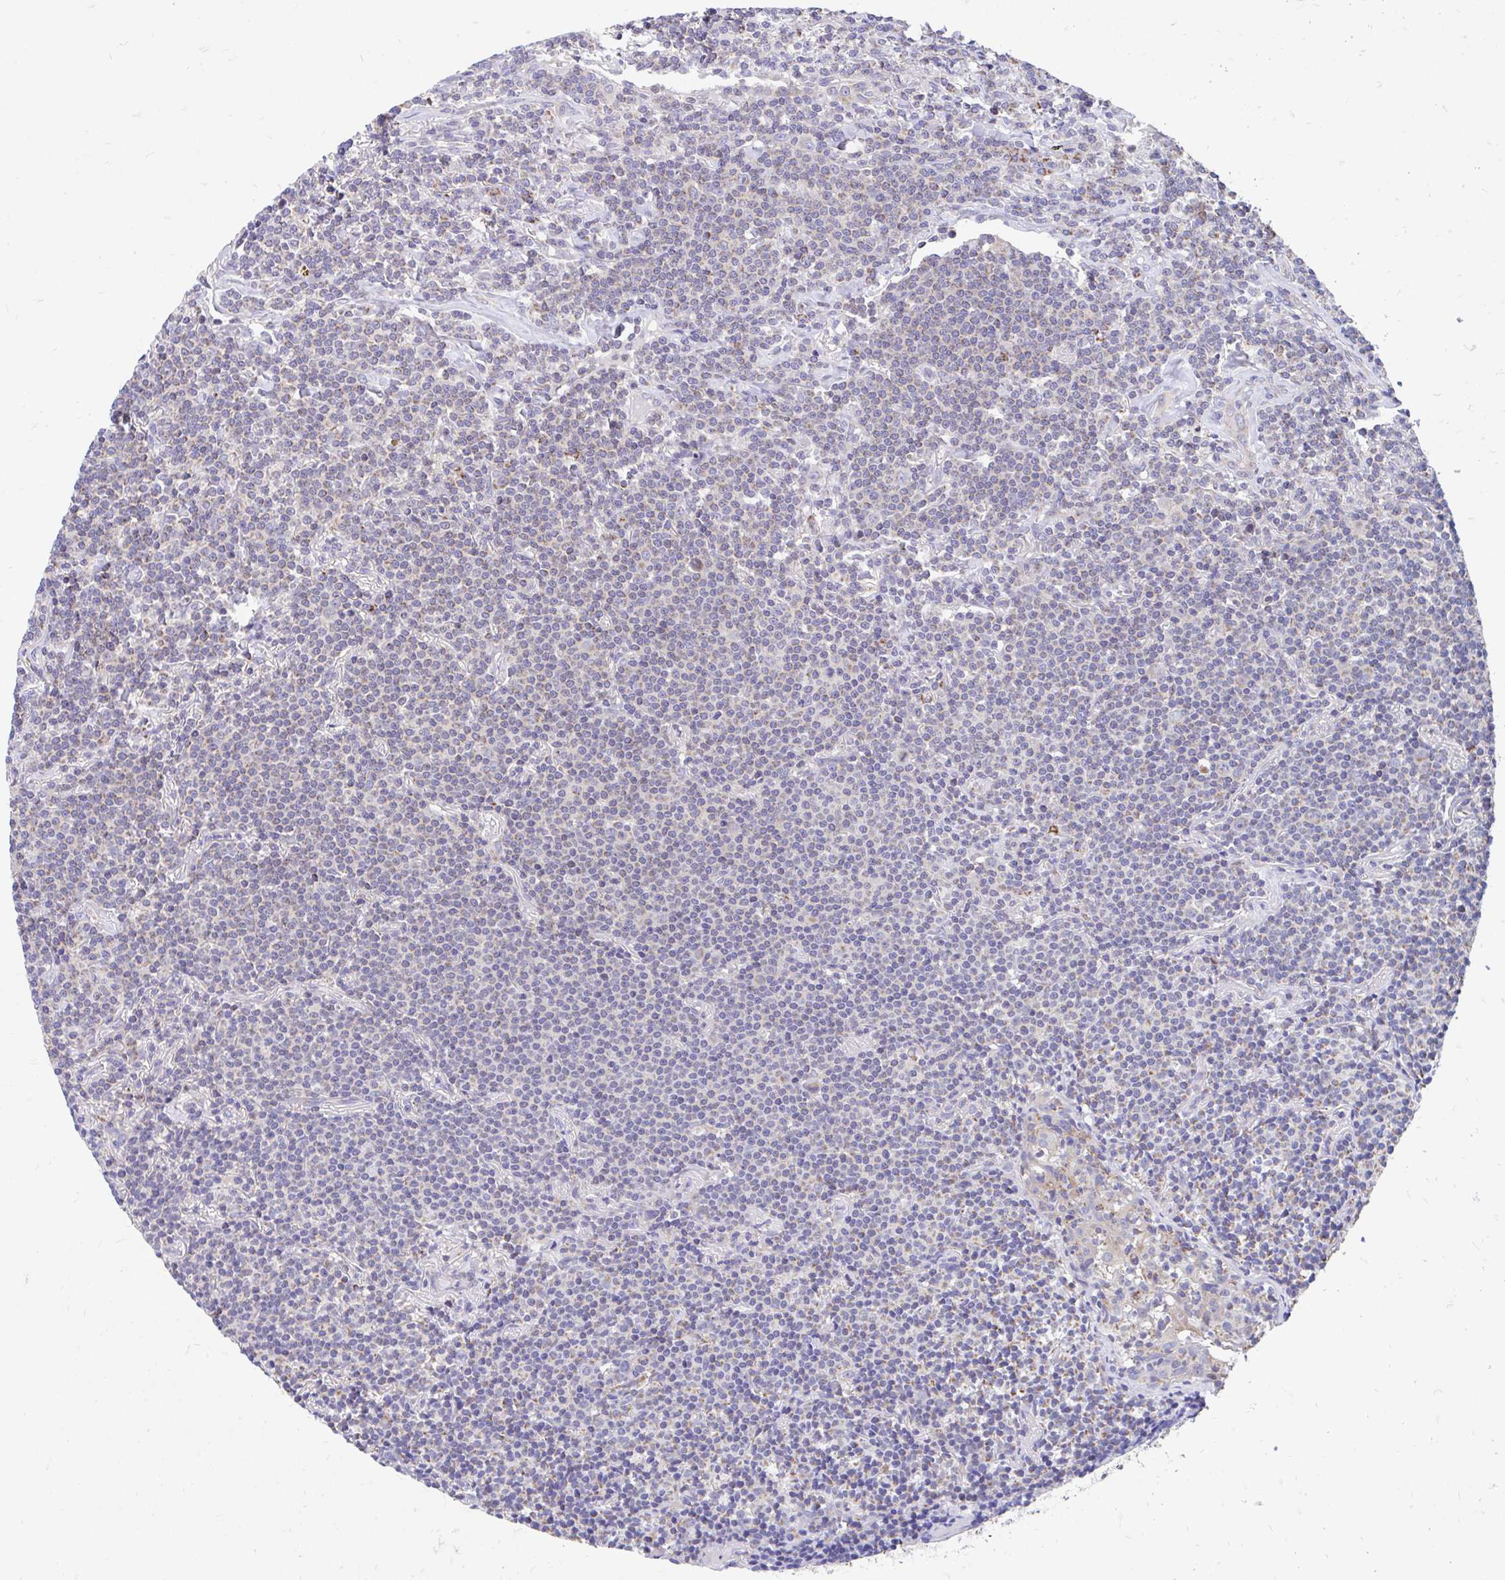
{"staining": {"intensity": "moderate", "quantity": "<25%", "location": "cytoplasmic/membranous"}, "tissue": "lymphoma", "cell_type": "Tumor cells", "image_type": "cancer", "snomed": [{"axis": "morphology", "description": "Malignant lymphoma, non-Hodgkin's type, Low grade"}, {"axis": "topography", "description": "Lung"}], "caption": "Brown immunohistochemical staining in lymphoma exhibits moderate cytoplasmic/membranous positivity in approximately <25% of tumor cells. Nuclei are stained in blue.", "gene": "FHIP1B", "patient": {"sex": "female", "age": 71}}